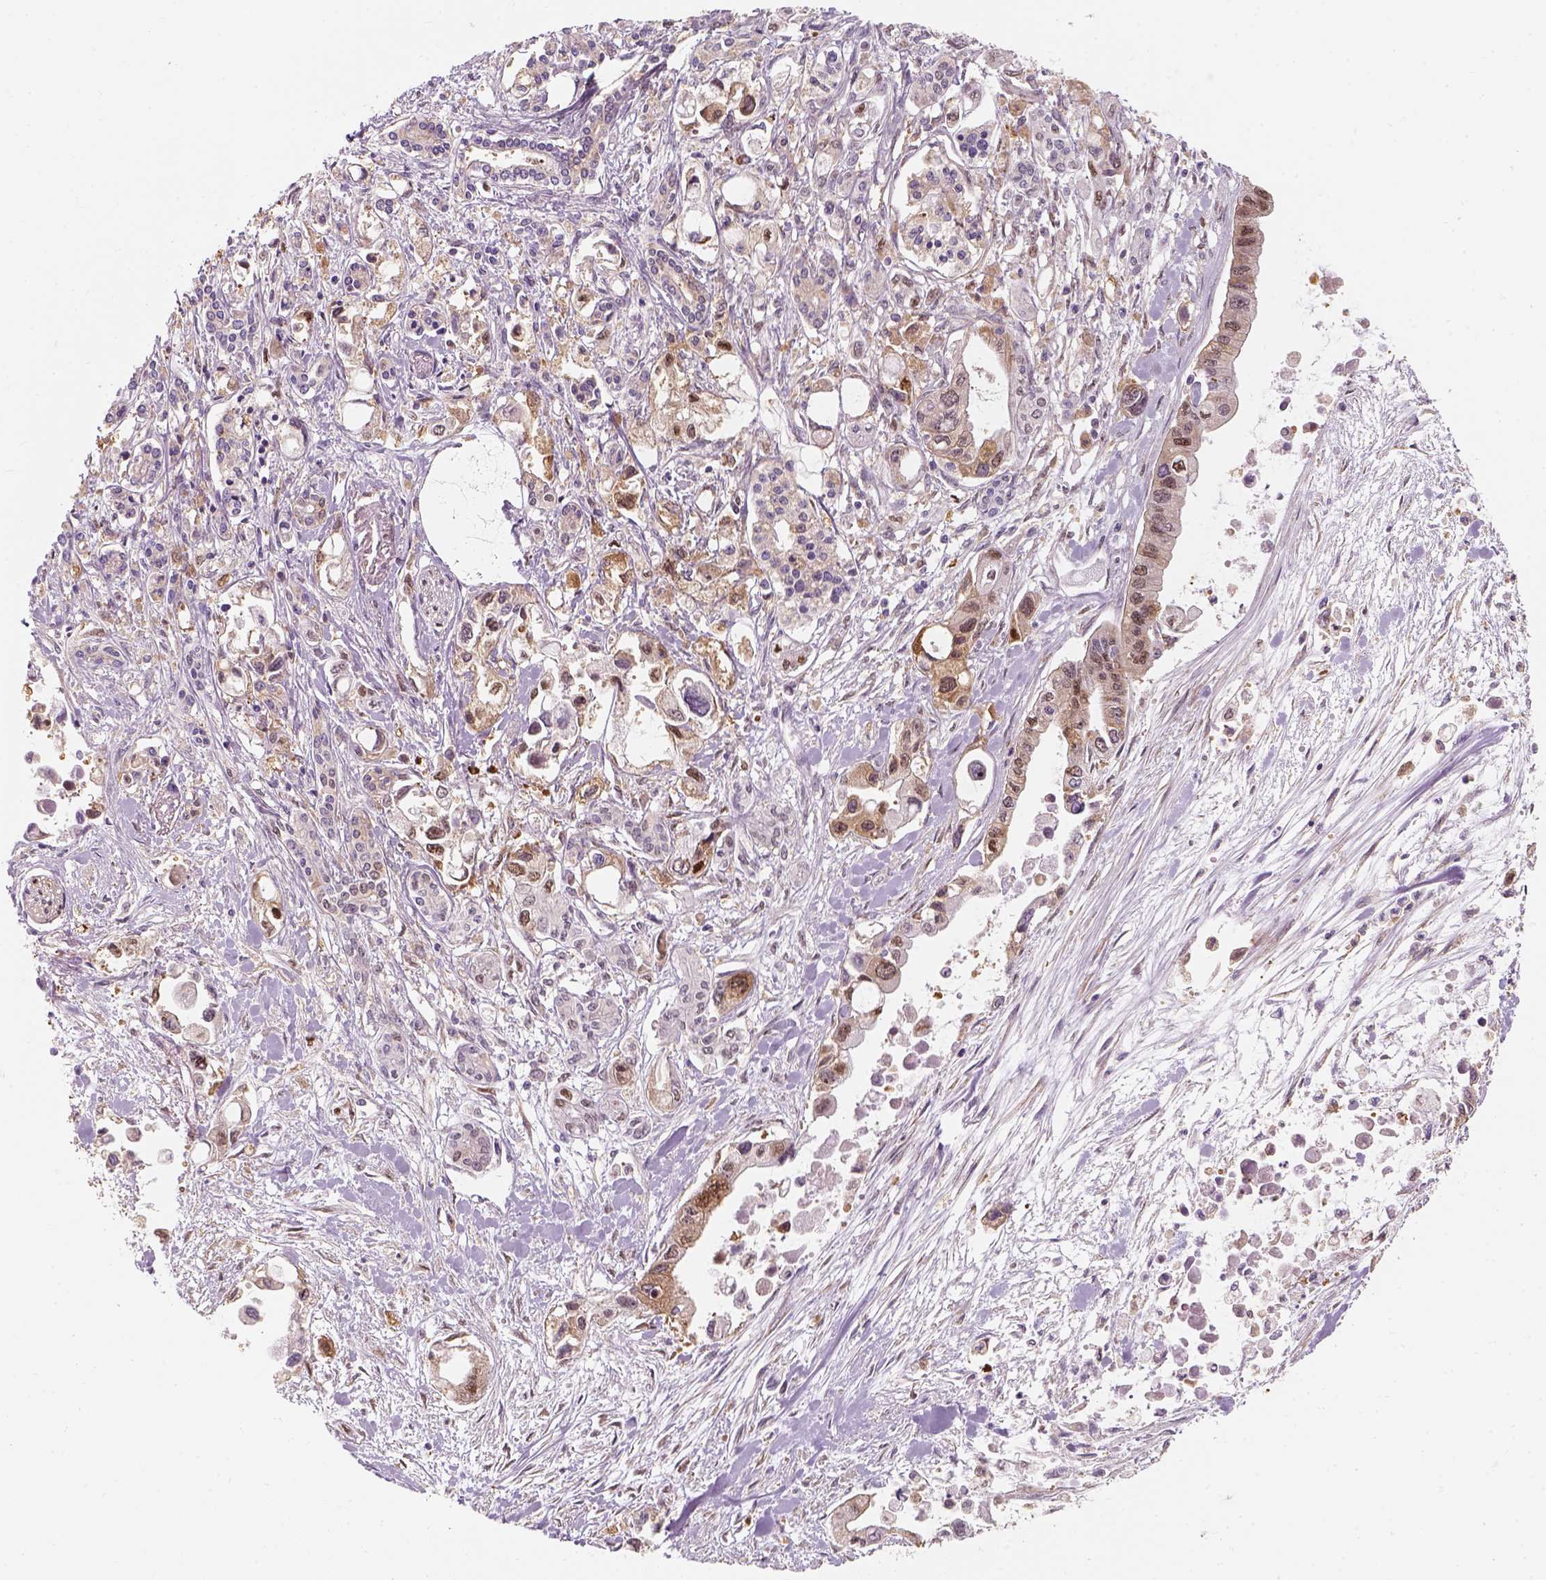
{"staining": {"intensity": "moderate", "quantity": "<25%", "location": "nuclear"}, "tissue": "pancreatic cancer", "cell_type": "Tumor cells", "image_type": "cancer", "snomed": [{"axis": "morphology", "description": "Adenocarcinoma, NOS"}, {"axis": "topography", "description": "Pancreas"}], "caption": "Protein staining by immunohistochemistry (IHC) reveals moderate nuclear staining in approximately <25% of tumor cells in pancreatic cancer (adenocarcinoma).", "gene": "SQSTM1", "patient": {"sex": "female", "age": 61}}